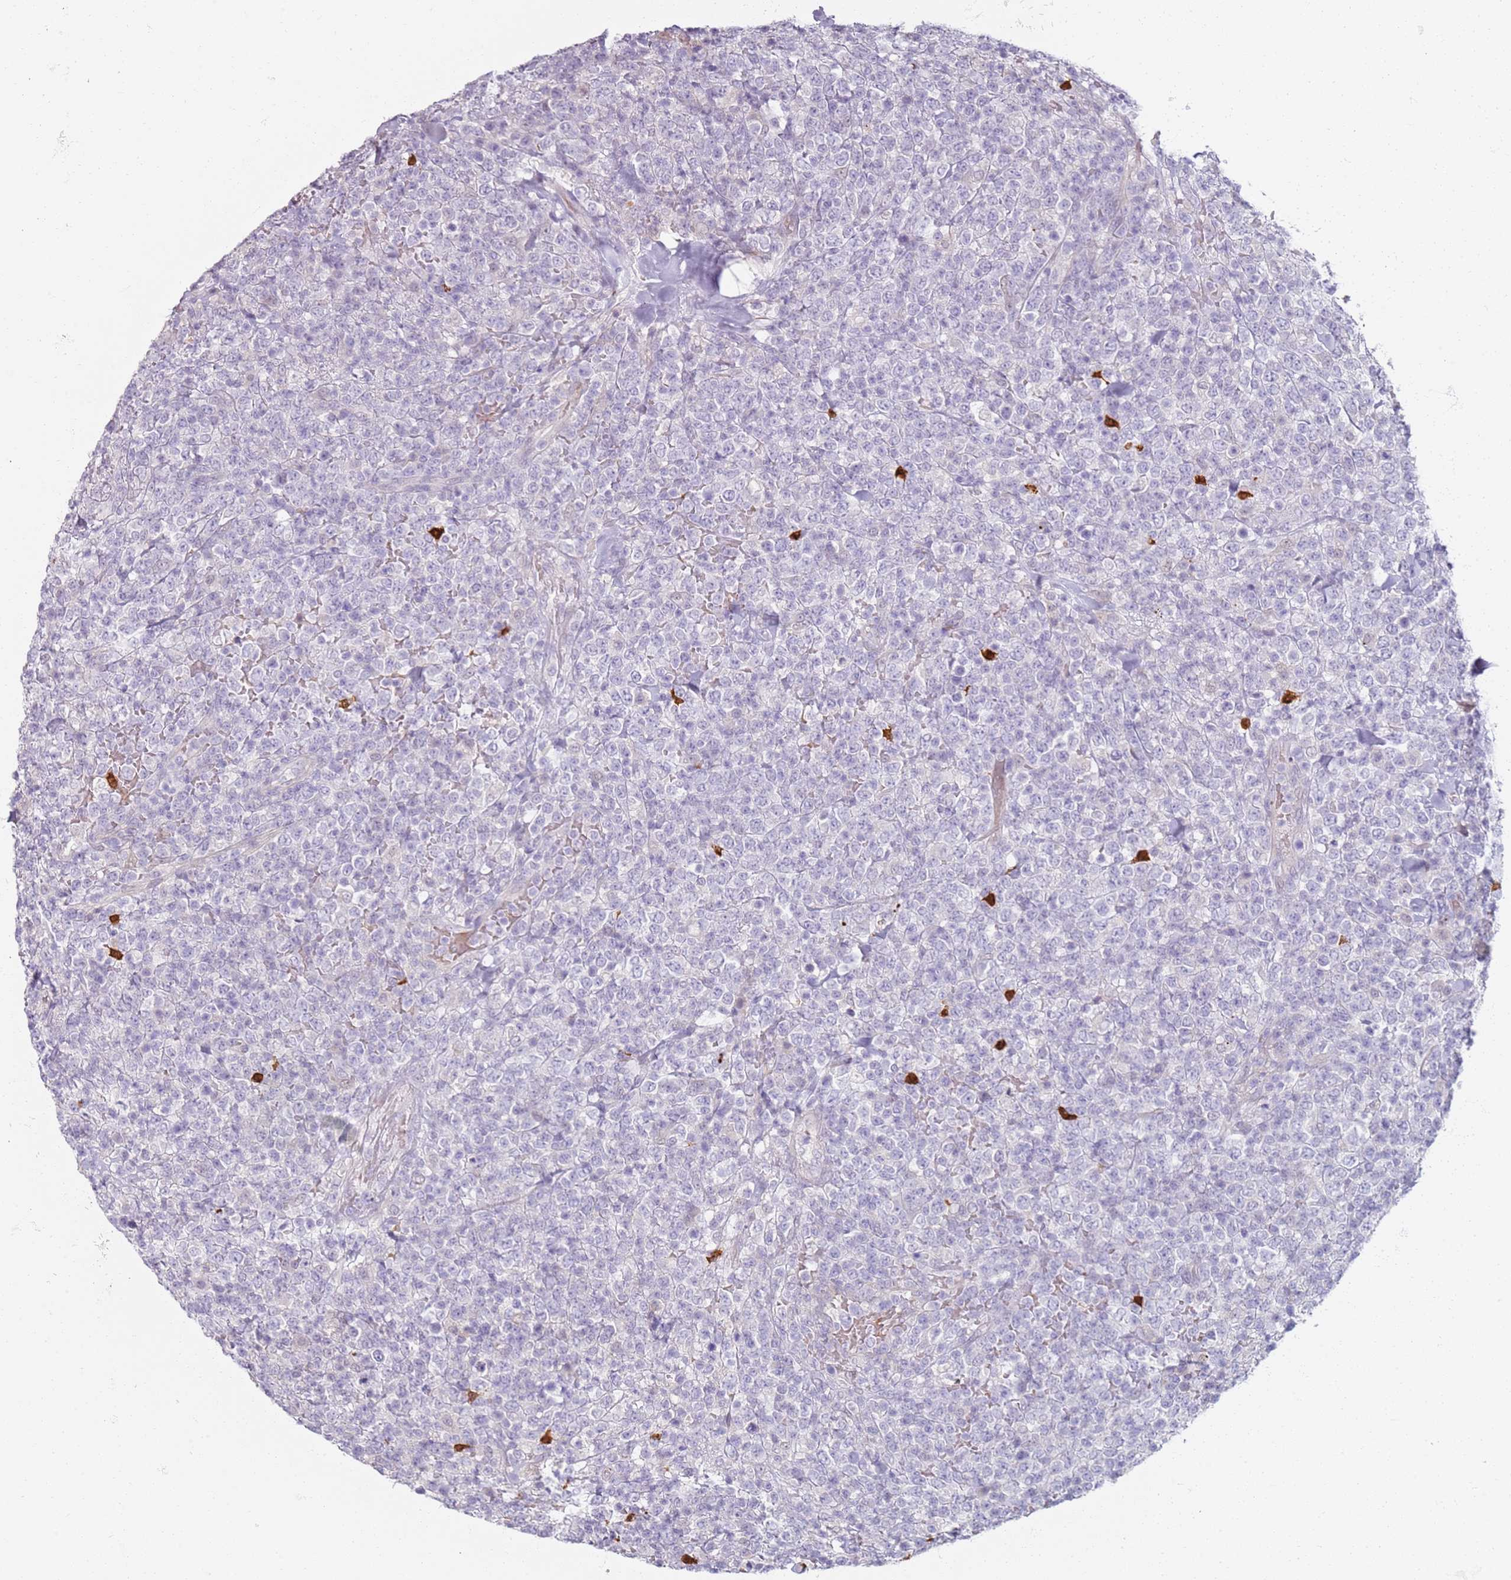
{"staining": {"intensity": "negative", "quantity": "none", "location": "none"}, "tissue": "lymphoma", "cell_type": "Tumor cells", "image_type": "cancer", "snomed": [{"axis": "morphology", "description": "Malignant lymphoma, non-Hodgkin's type, High grade"}, {"axis": "topography", "description": "Colon"}], "caption": "The photomicrograph shows no staining of tumor cells in high-grade malignant lymphoma, non-Hodgkin's type.", "gene": "CD40LG", "patient": {"sex": "female", "age": 53}}